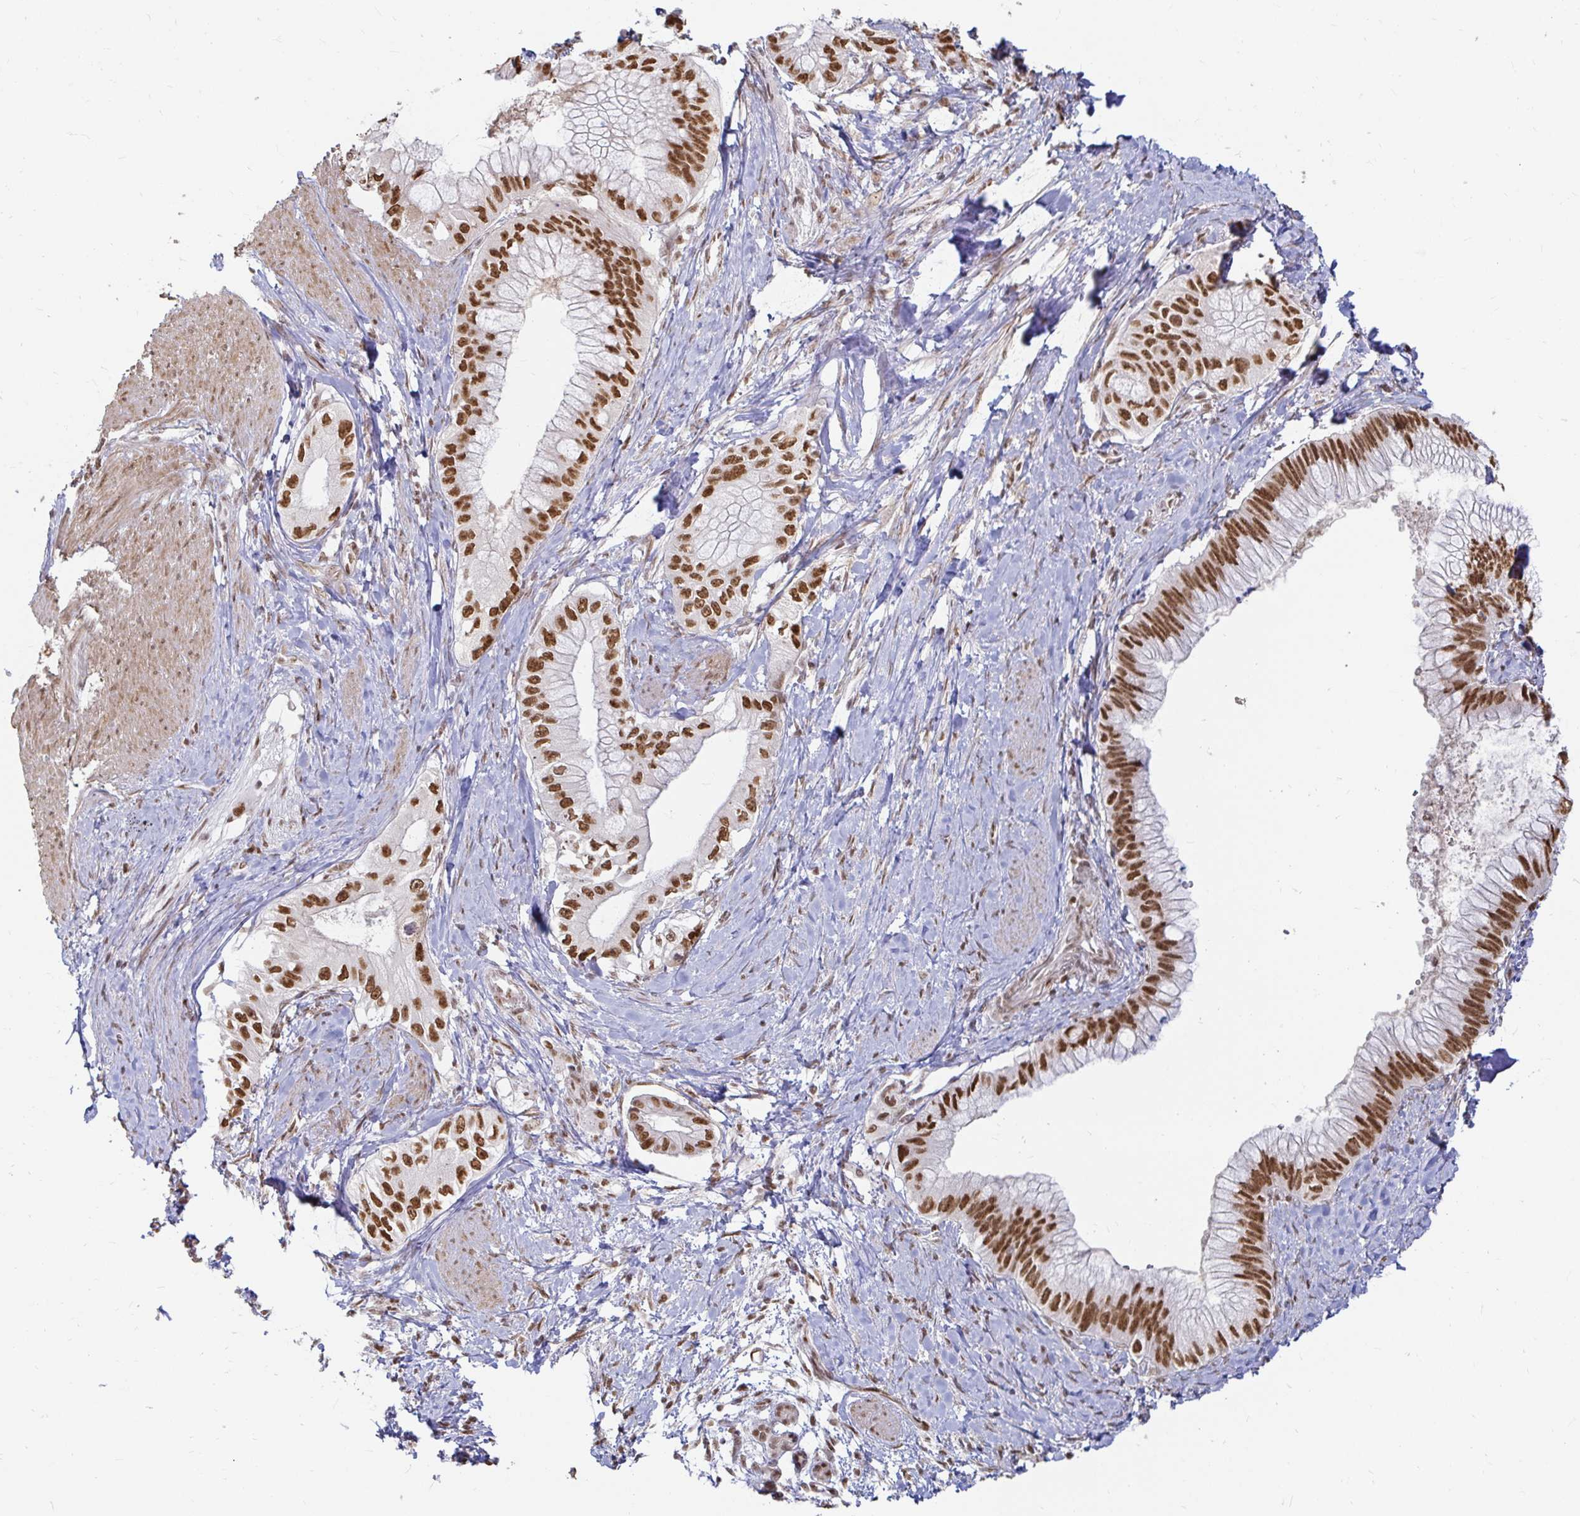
{"staining": {"intensity": "strong", "quantity": ">75%", "location": "nuclear"}, "tissue": "pancreatic cancer", "cell_type": "Tumor cells", "image_type": "cancer", "snomed": [{"axis": "morphology", "description": "Adenocarcinoma, NOS"}, {"axis": "topography", "description": "Pancreas"}], "caption": "High-power microscopy captured an immunohistochemistry photomicrograph of pancreatic cancer (adenocarcinoma), revealing strong nuclear staining in about >75% of tumor cells.", "gene": "HNRNPU", "patient": {"sex": "male", "age": 48}}